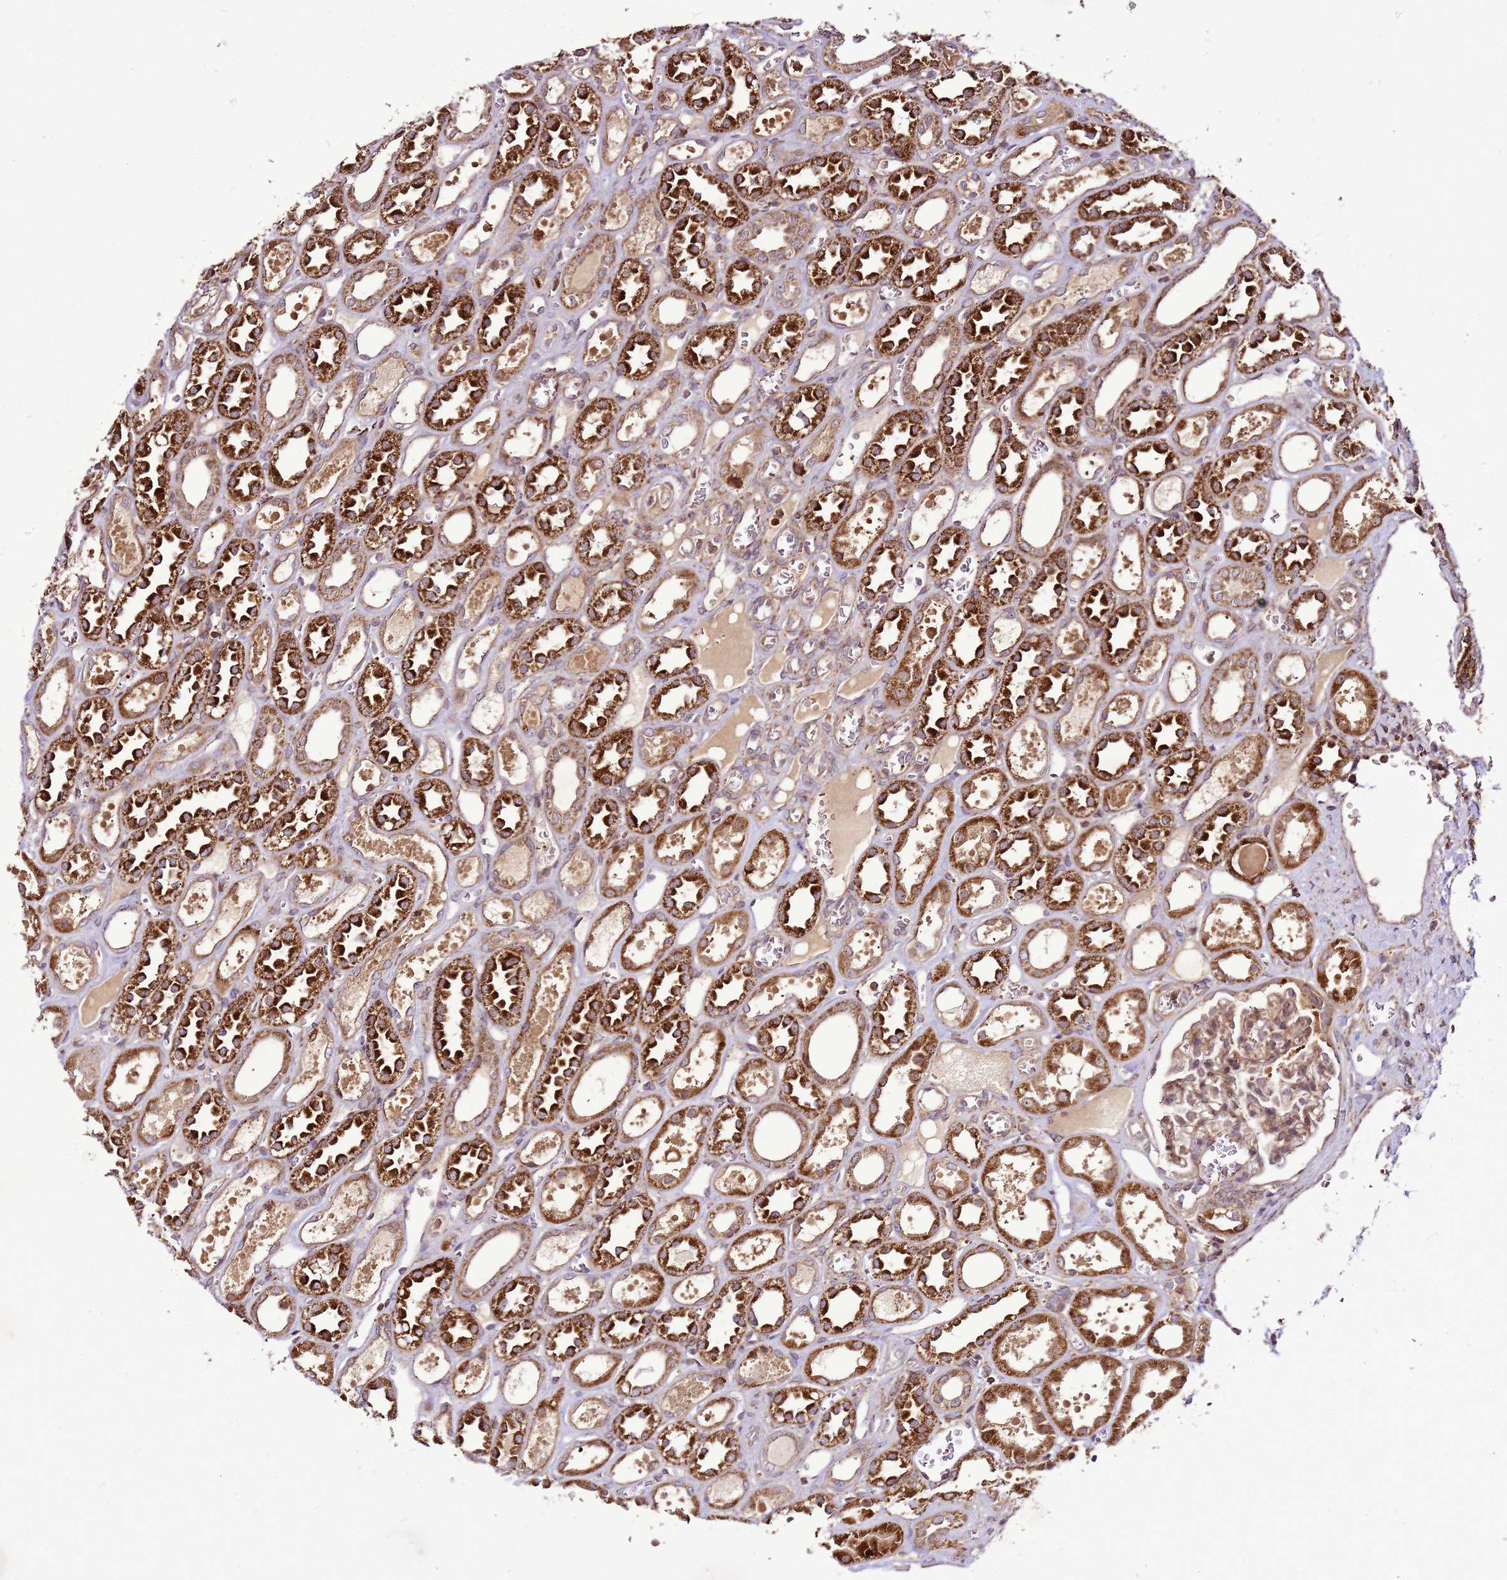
{"staining": {"intensity": "moderate", "quantity": "25%-75%", "location": "cytoplasmic/membranous"}, "tissue": "kidney", "cell_type": "Cells in glomeruli", "image_type": "normal", "snomed": [{"axis": "morphology", "description": "Normal tissue, NOS"}, {"axis": "topography", "description": "Kidney"}], "caption": "A brown stain shows moderate cytoplasmic/membranous positivity of a protein in cells in glomeruli of normal kidney. (DAB IHC, brown staining for protein, blue staining for nuclei).", "gene": "RASA3", "patient": {"sex": "female", "age": 41}}